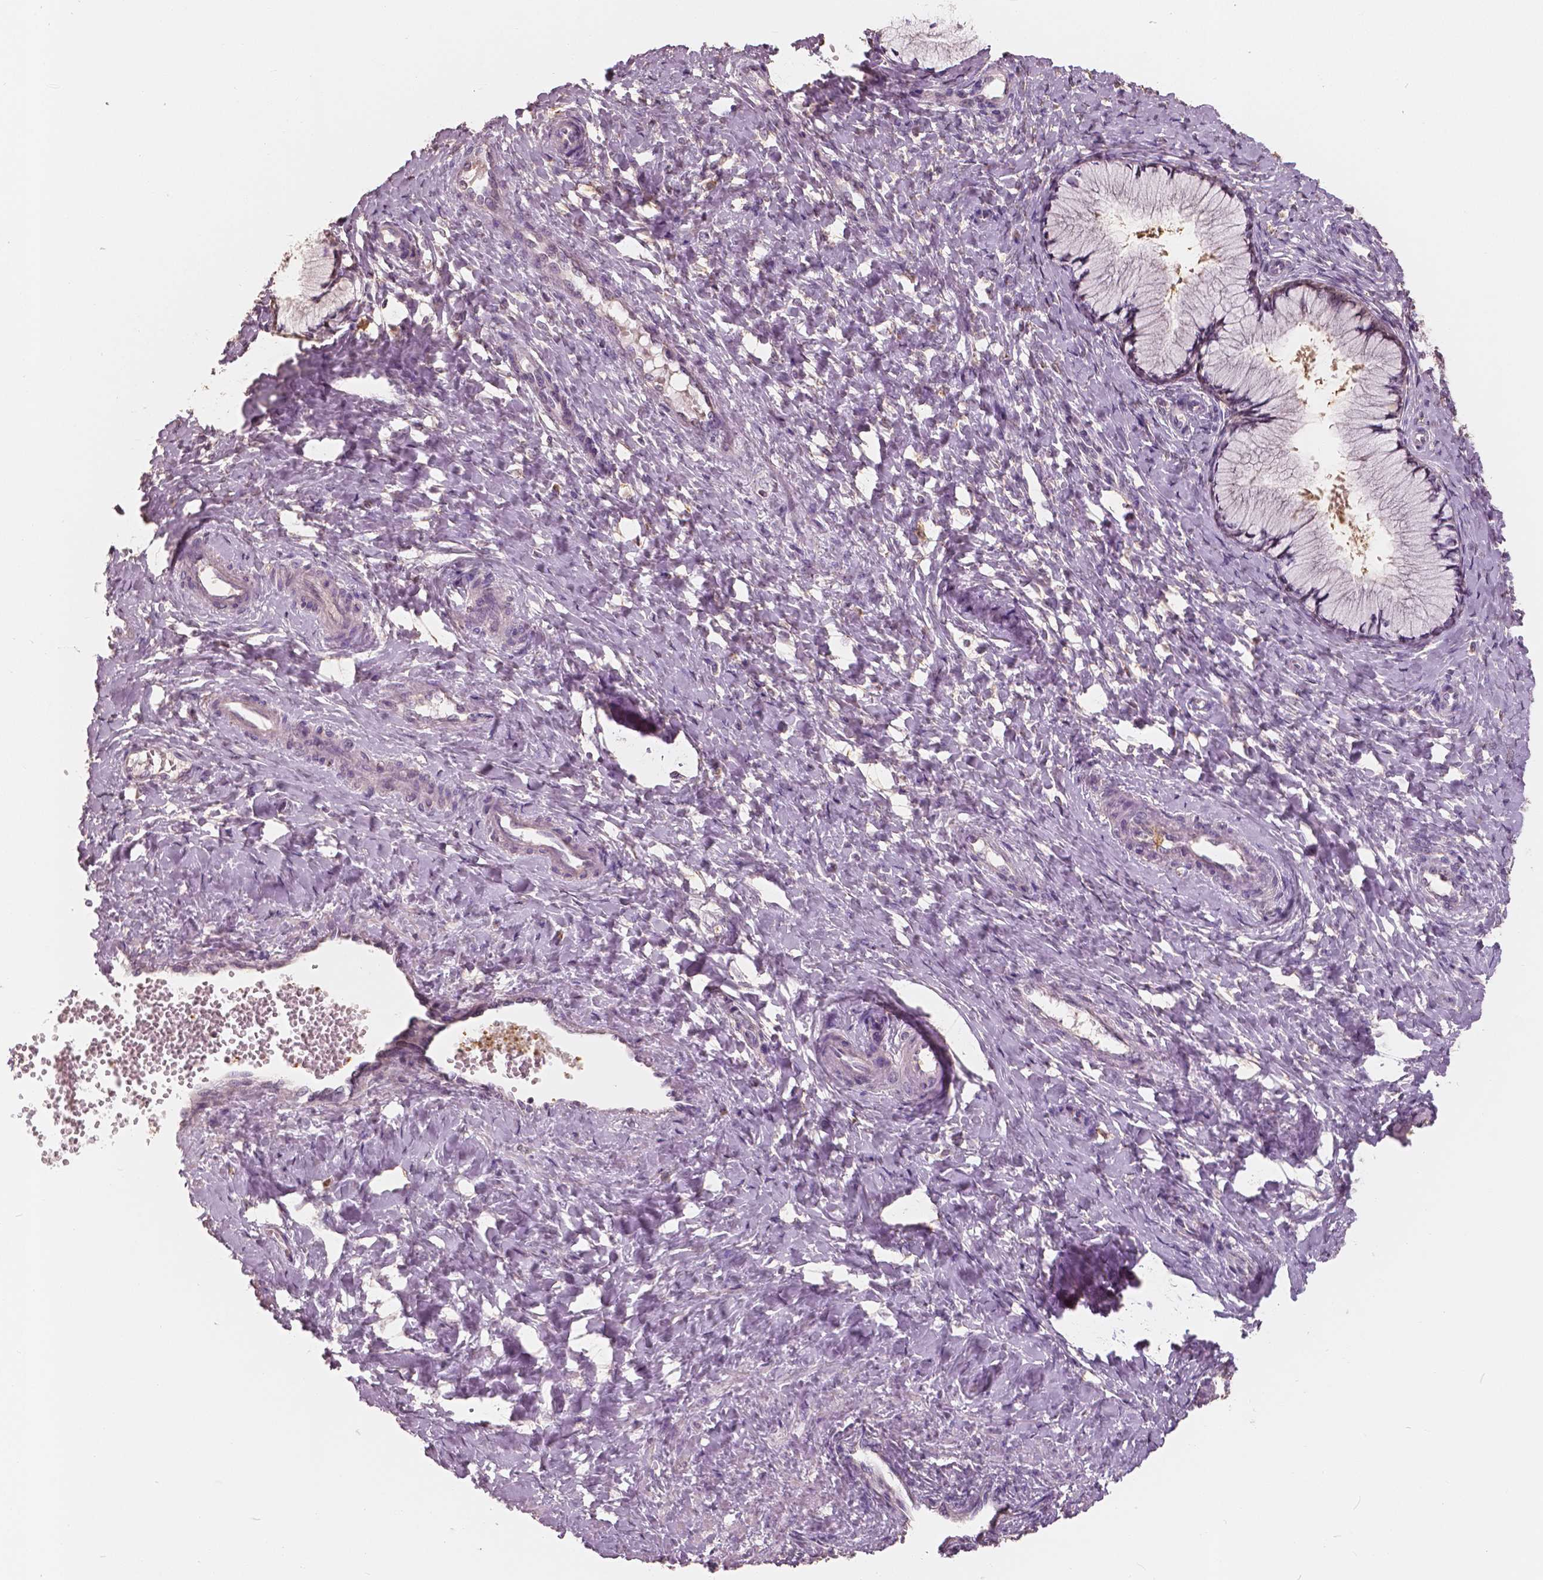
{"staining": {"intensity": "negative", "quantity": "none", "location": "none"}, "tissue": "cervix", "cell_type": "Glandular cells", "image_type": "normal", "snomed": [{"axis": "morphology", "description": "Normal tissue, NOS"}, {"axis": "topography", "description": "Cervix"}], "caption": "Immunohistochemistry histopathology image of normal cervix: human cervix stained with DAB demonstrates no significant protein expression in glandular cells.", "gene": "SAT2", "patient": {"sex": "female", "age": 37}}